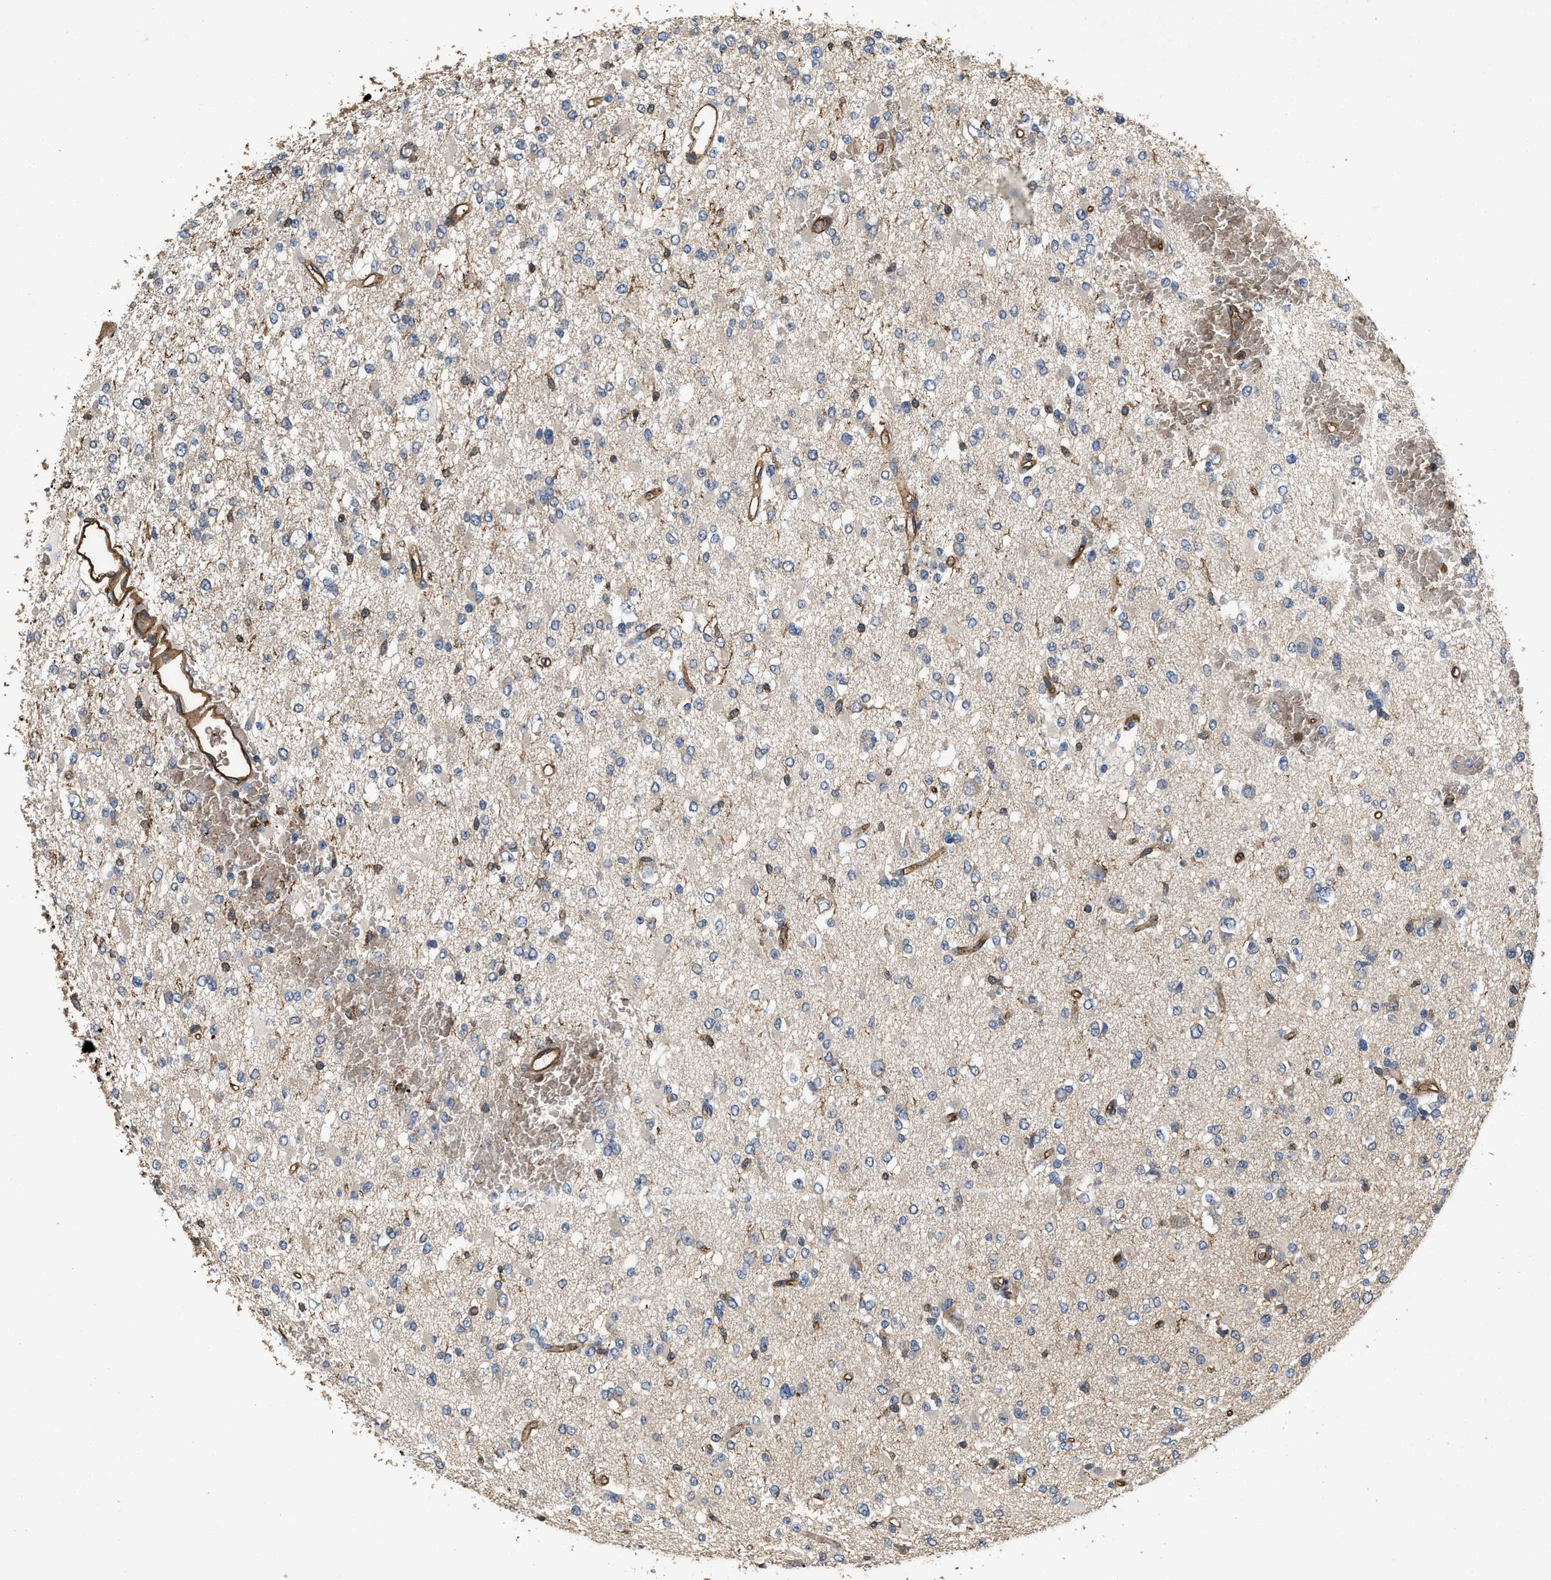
{"staining": {"intensity": "negative", "quantity": "none", "location": "none"}, "tissue": "glioma", "cell_type": "Tumor cells", "image_type": "cancer", "snomed": [{"axis": "morphology", "description": "Glioma, malignant, Low grade"}, {"axis": "topography", "description": "Brain"}], "caption": "This is an IHC micrograph of human glioma. There is no expression in tumor cells.", "gene": "LINGO2", "patient": {"sex": "female", "age": 22}}